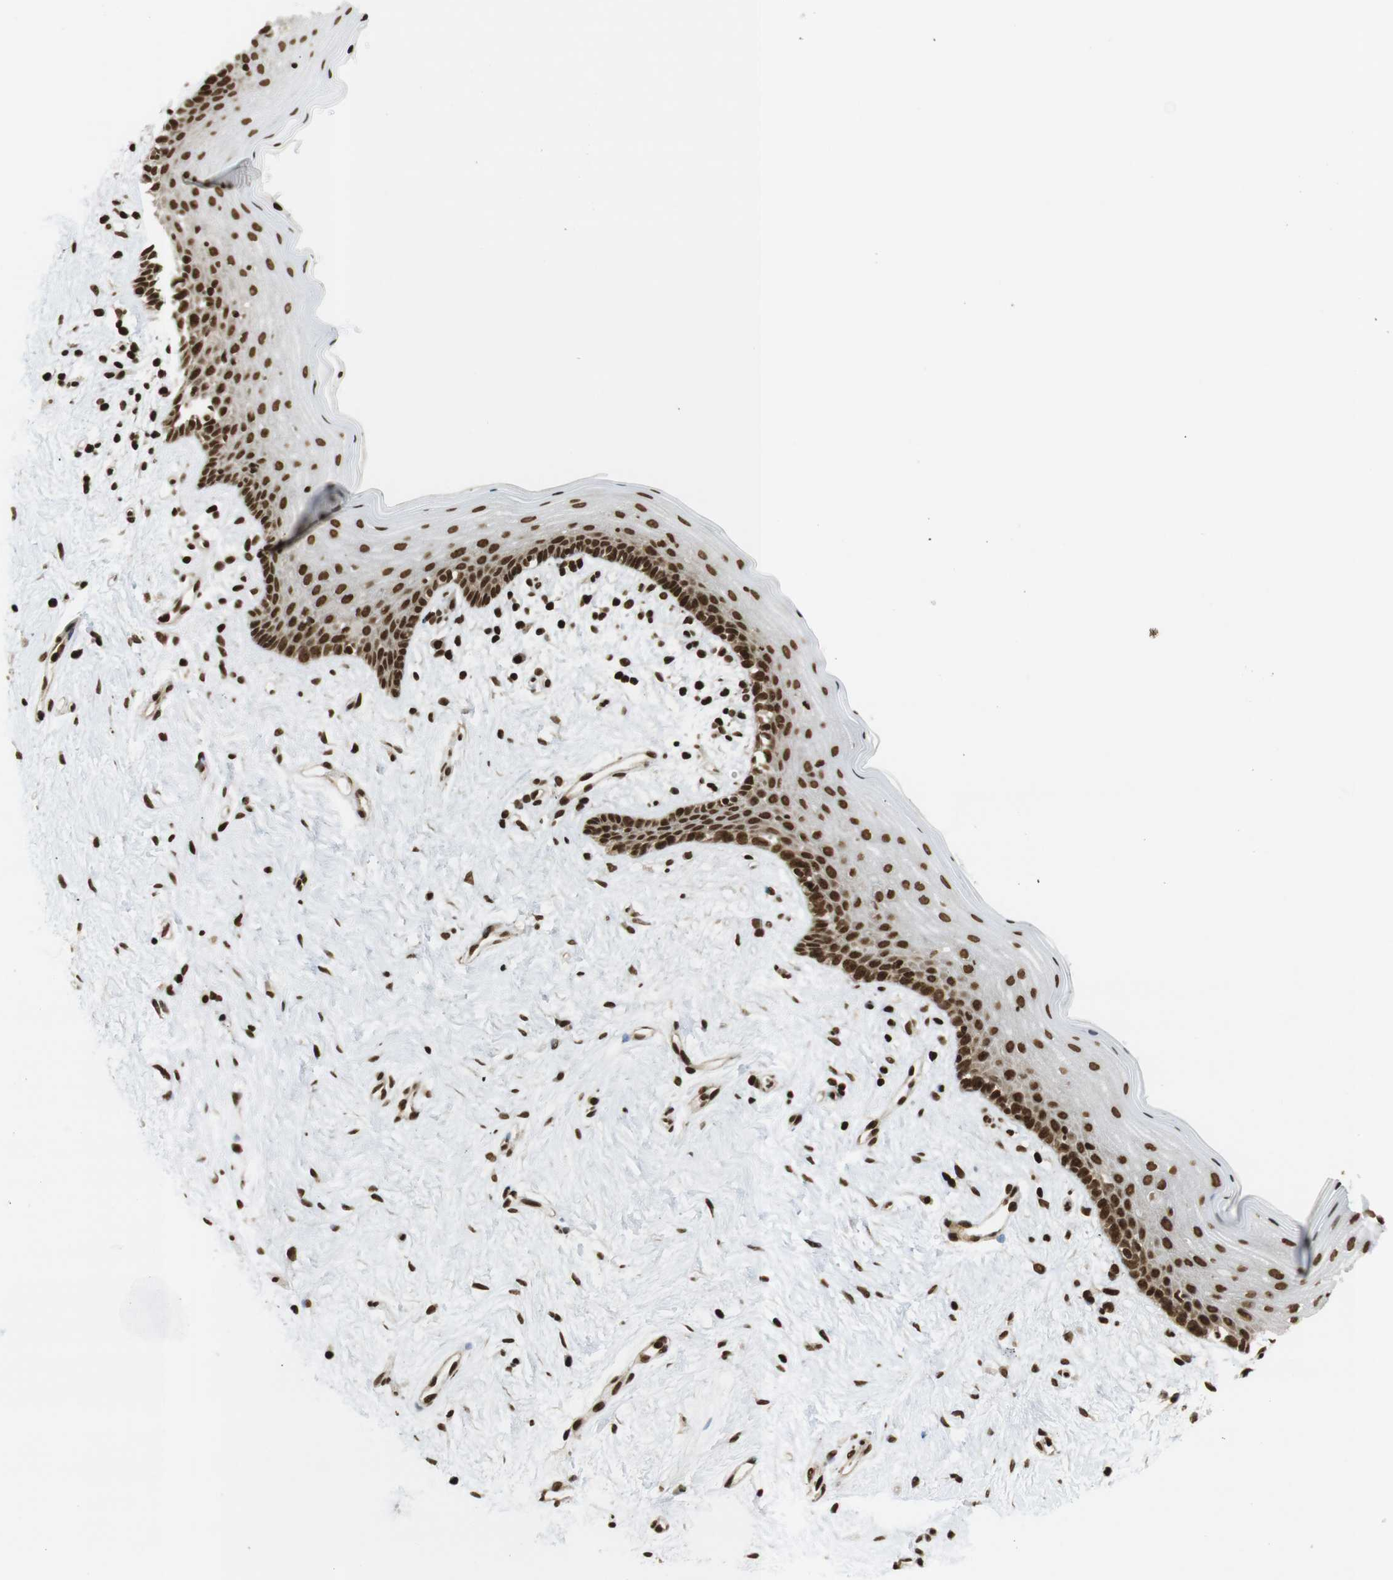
{"staining": {"intensity": "strong", "quantity": ">75%", "location": "nuclear"}, "tissue": "vagina", "cell_type": "Squamous epithelial cells", "image_type": "normal", "snomed": [{"axis": "morphology", "description": "Normal tissue, NOS"}, {"axis": "topography", "description": "Vagina"}], "caption": "Immunohistochemistry of benign human vagina demonstrates high levels of strong nuclear expression in approximately >75% of squamous epithelial cells.", "gene": "RUVBL2", "patient": {"sex": "female", "age": 44}}